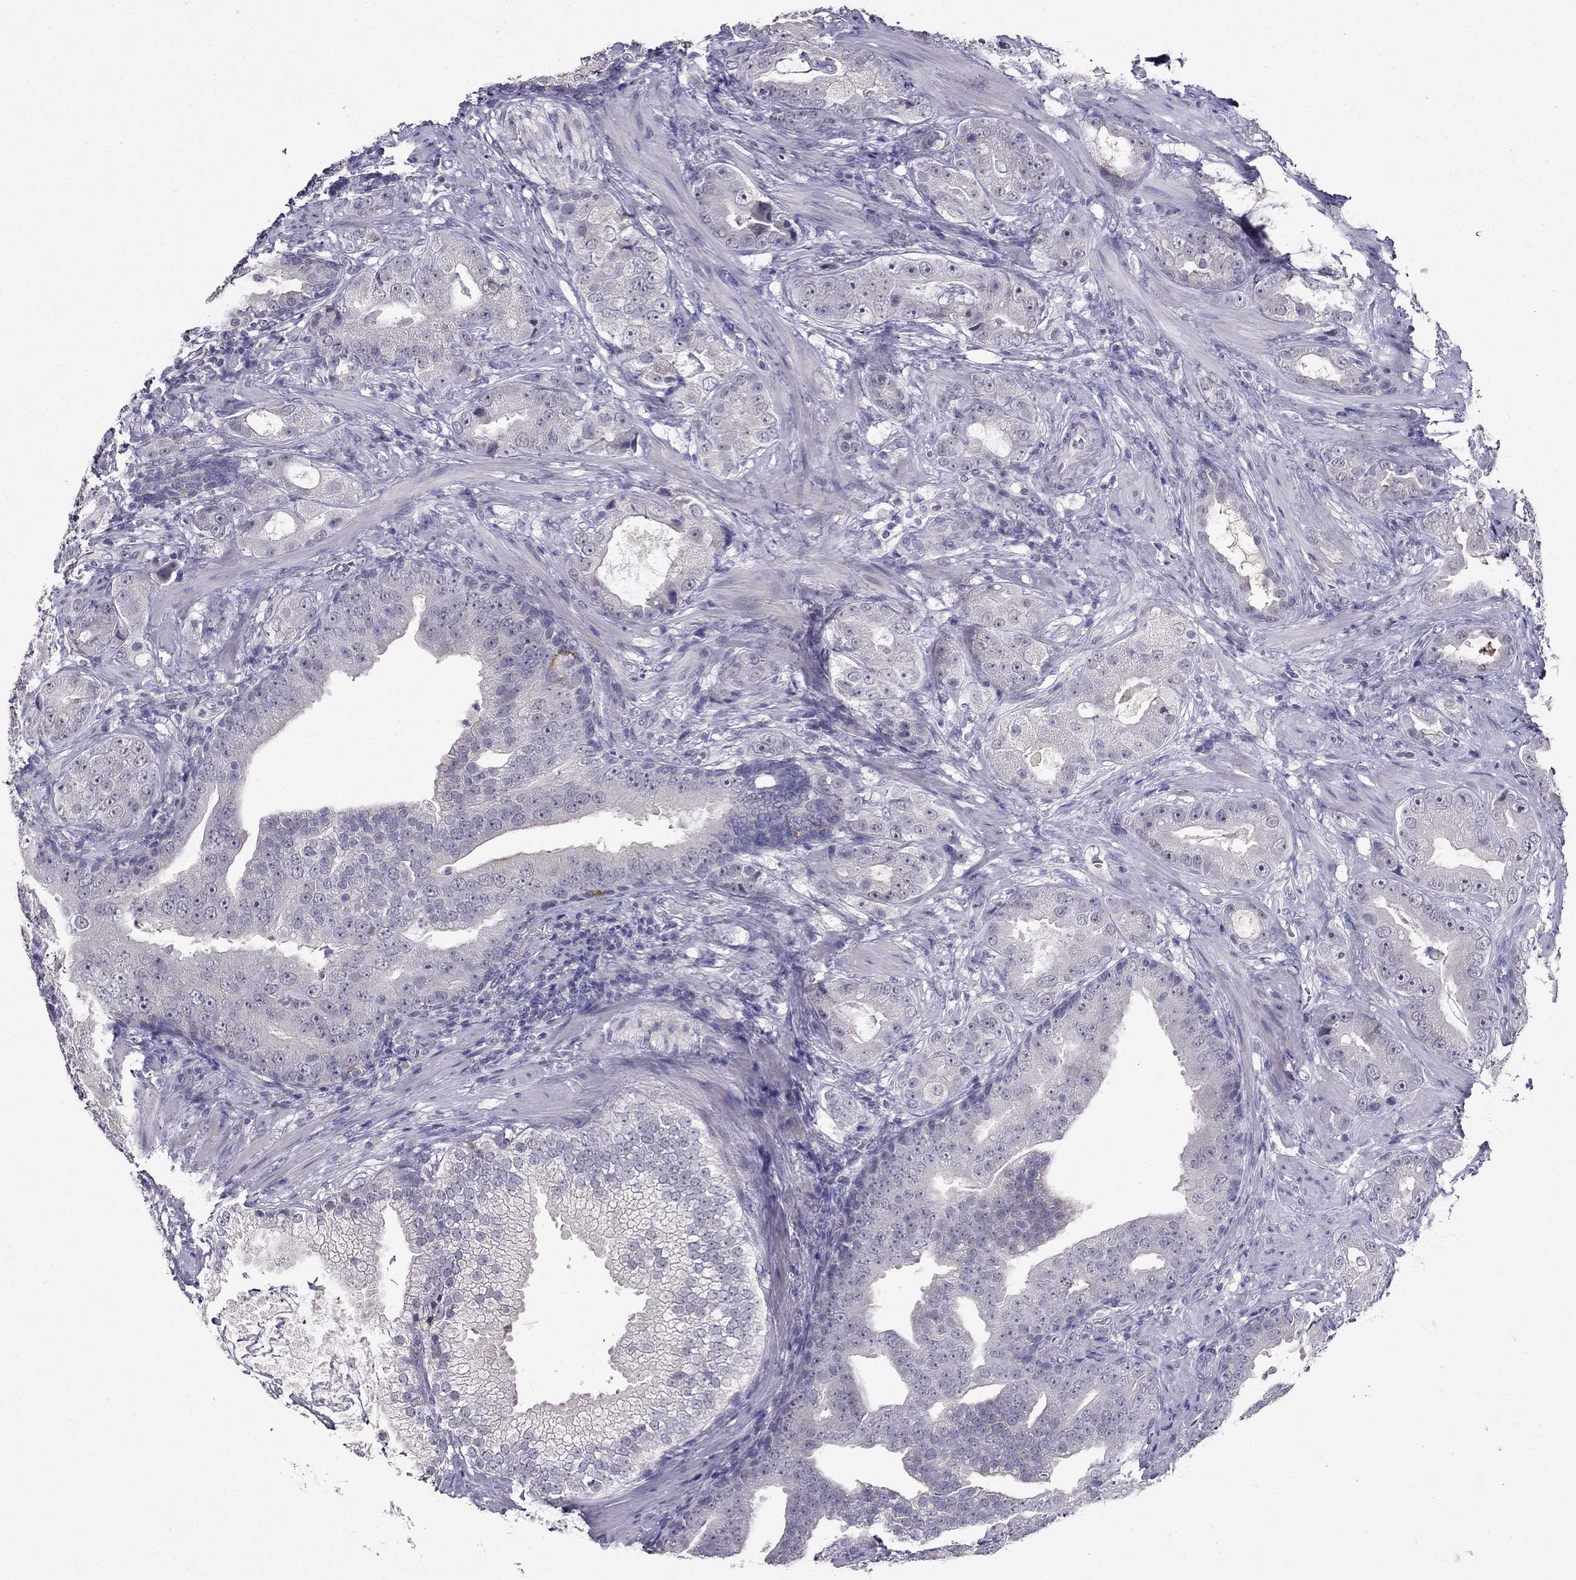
{"staining": {"intensity": "negative", "quantity": "none", "location": "none"}, "tissue": "prostate cancer", "cell_type": "Tumor cells", "image_type": "cancer", "snomed": [{"axis": "morphology", "description": "Adenocarcinoma, NOS"}, {"axis": "topography", "description": "Prostate"}], "caption": "The micrograph demonstrates no significant expression in tumor cells of prostate cancer (adenocarcinoma).", "gene": "DUSP15", "patient": {"sex": "male", "age": 57}}